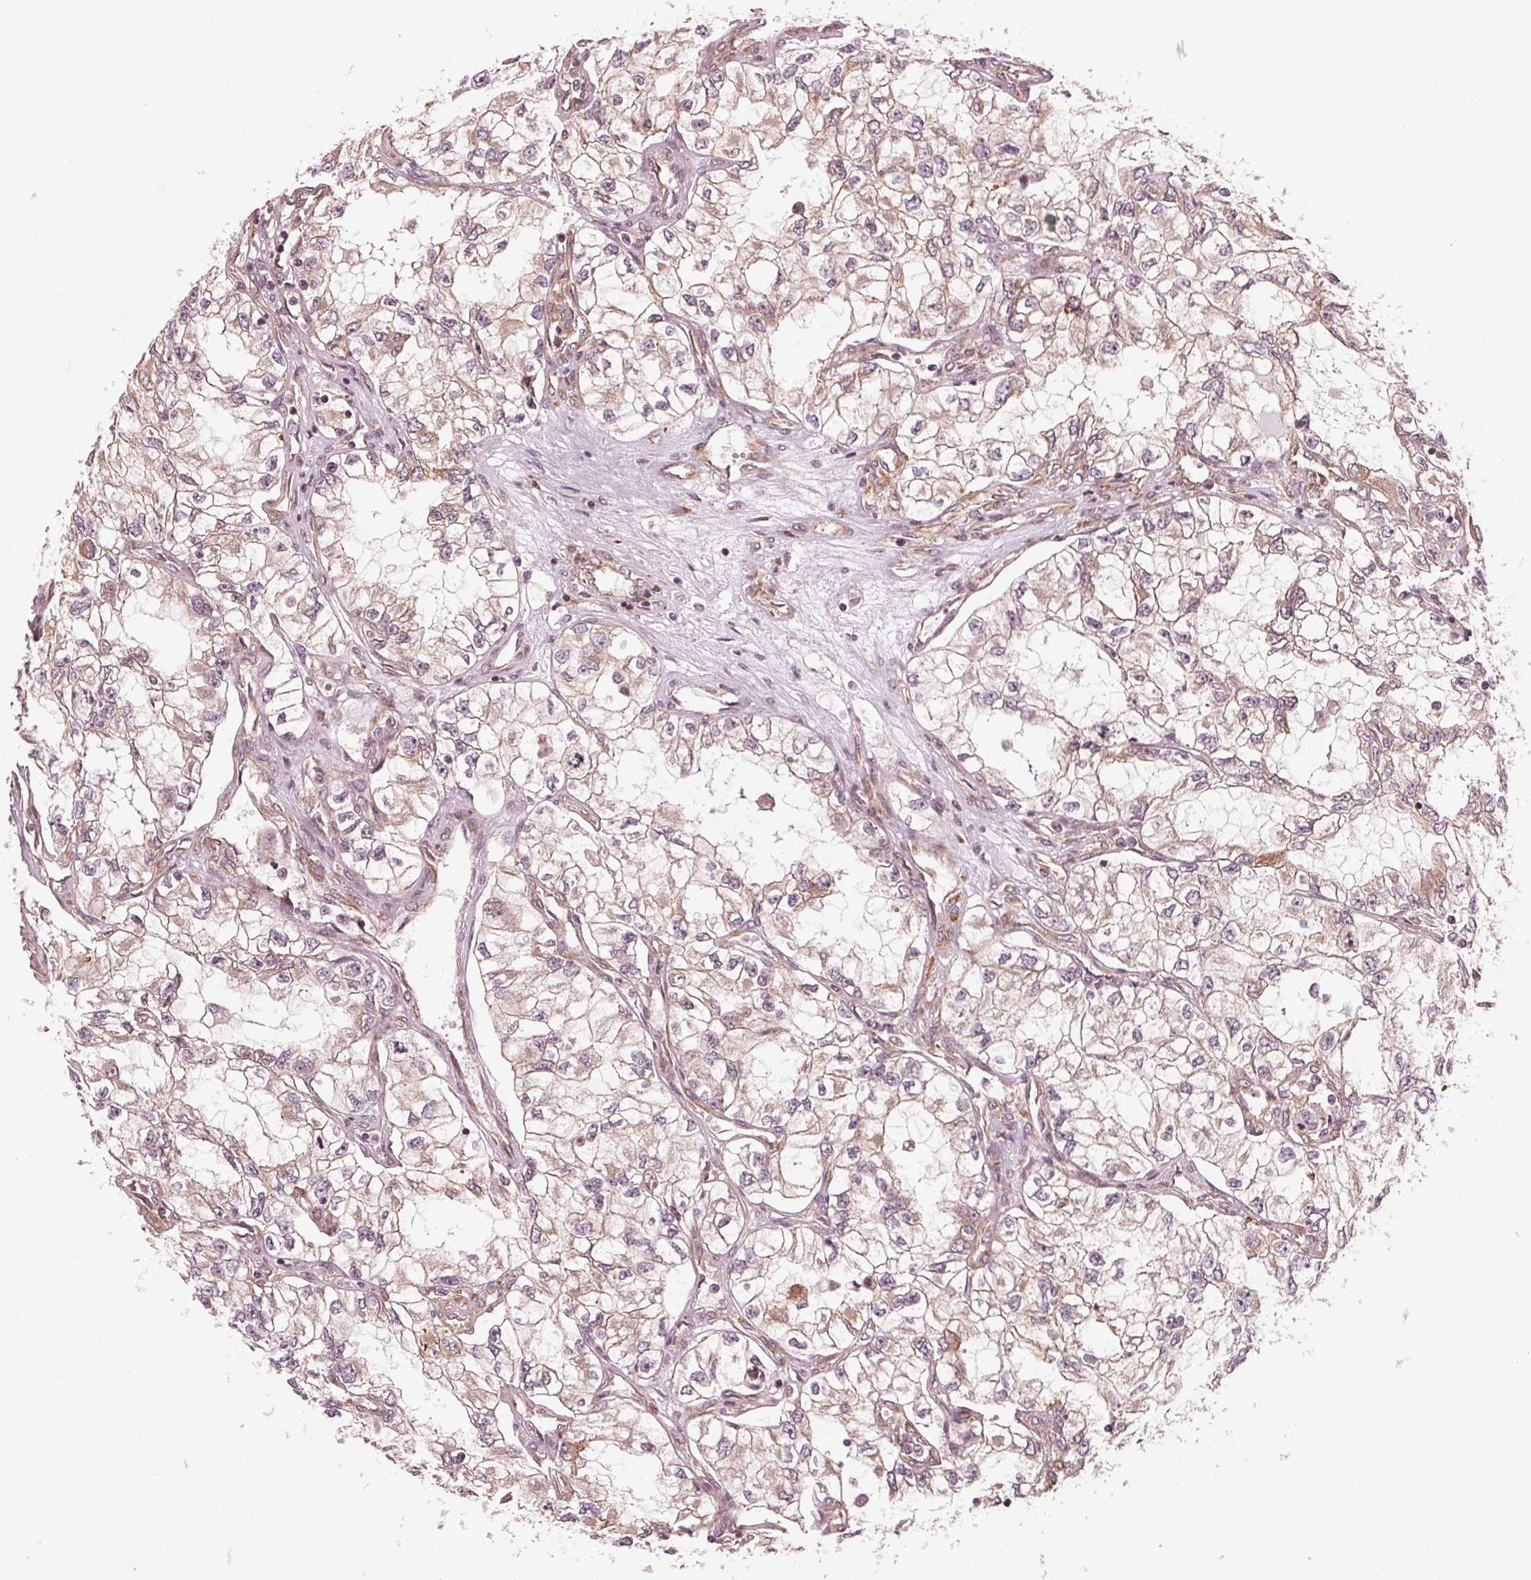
{"staining": {"intensity": "weak", "quantity": ">75%", "location": "cytoplasmic/membranous"}, "tissue": "renal cancer", "cell_type": "Tumor cells", "image_type": "cancer", "snomed": [{"axis": "morphology", "description": "Adenocarcinoma, NOS"}, {"axis": "topography", "description": "Kidney"}], "caption": "Immunohistochemical staining of human renal adenocarcinoma demonstrates low levels of weak cytoplasmic/membranous positivity in approximately >75% of tumor cells. (Stains: DAB (3,3'-diaminobenzidine) in brown, nuclei in blue, Microscopy: brightfield microscopy at high magnification).", "gene": "CMIP", "patient": {"sex": "female", "age": 59}}